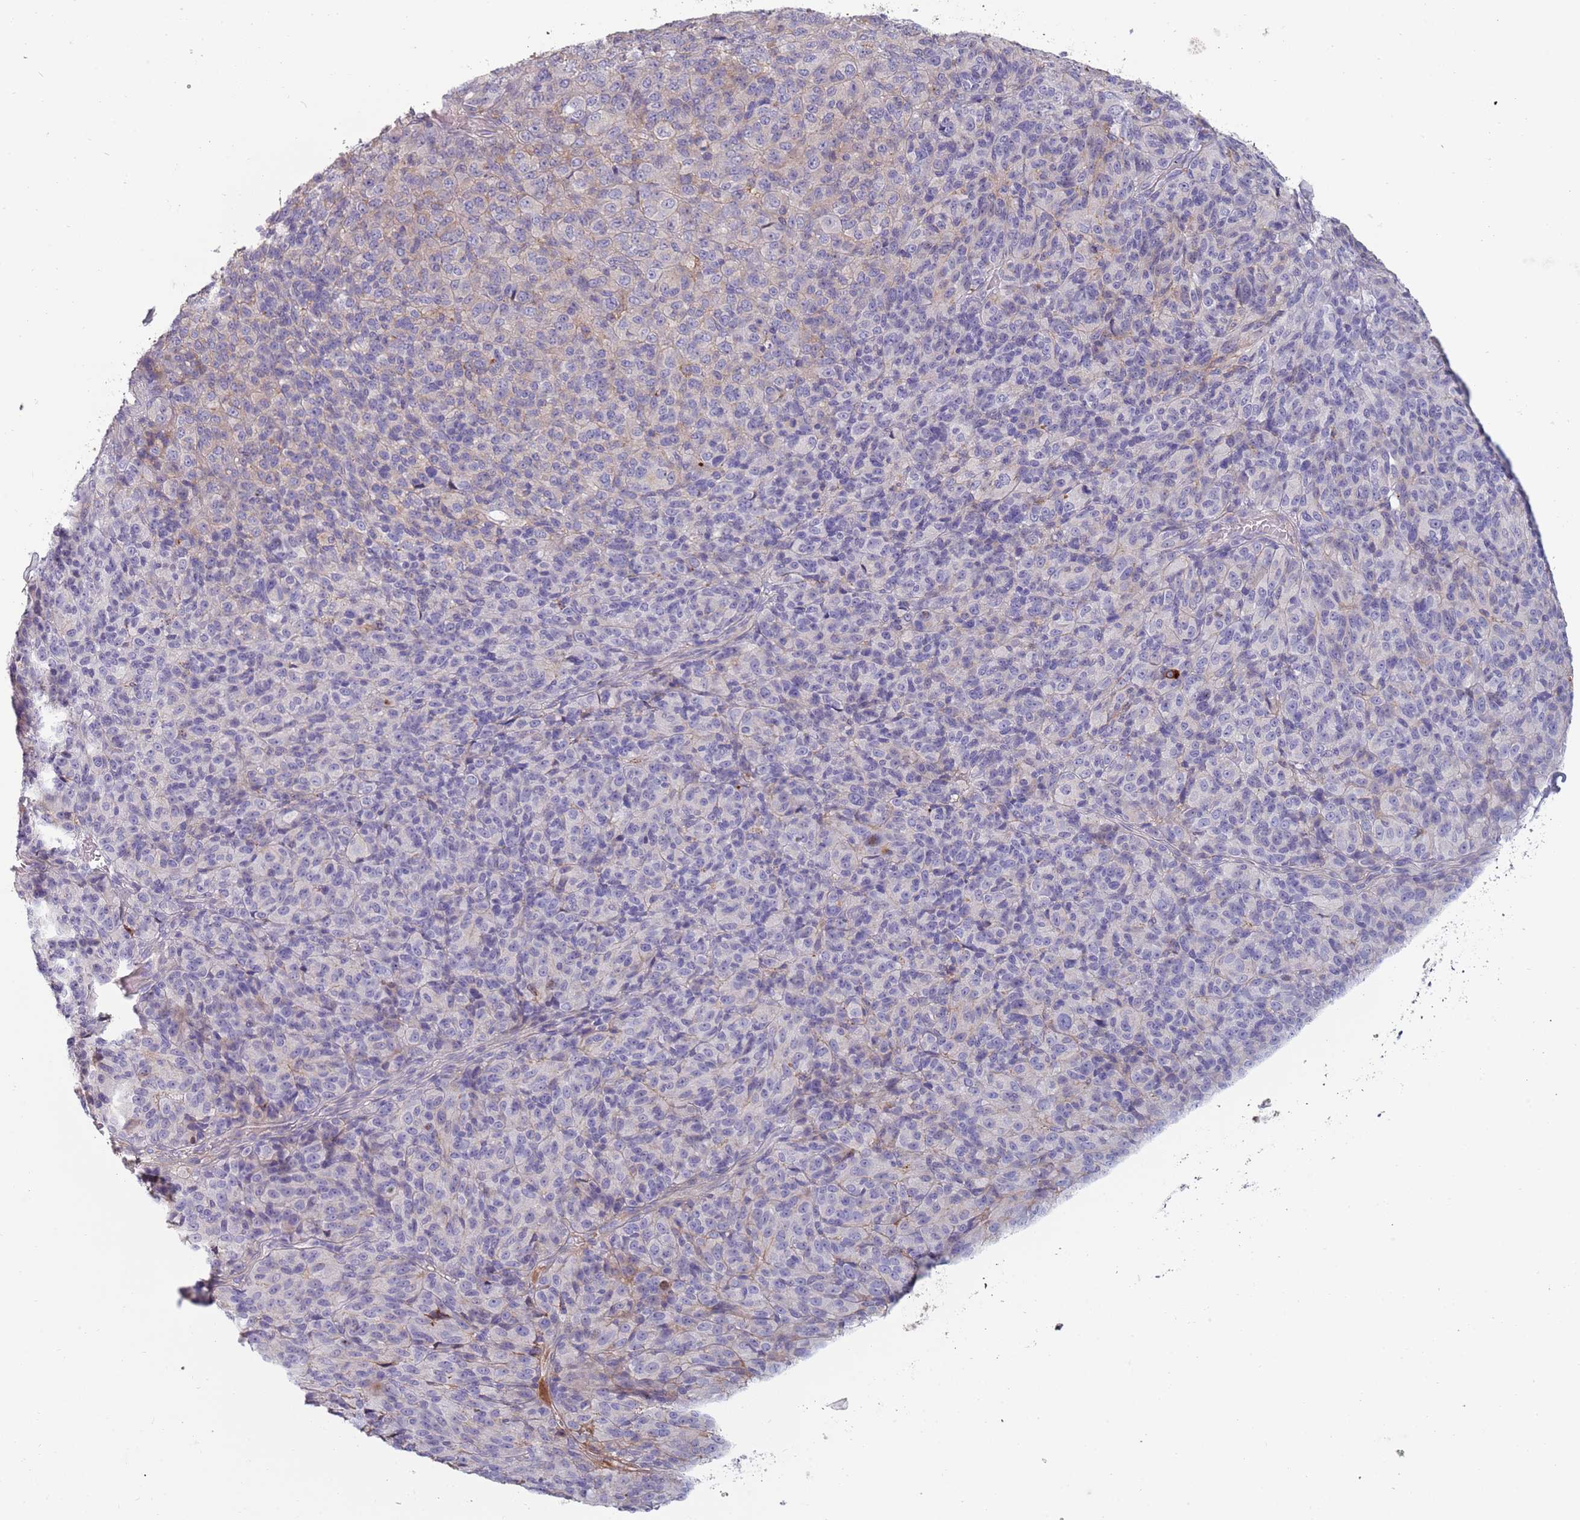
{"staining": {"intensity": "negative", "quantity": "none", "location": "none"}, "tissue": "melanoma", "cell_type": "Tumor cells", "image_type": "cancer", "snomed": [{"axis": "morphology", "description": "Malignant melanoma, Metastatic site"}, {"axis": "topography", "description": "Brain"}], "caption": "Immunohistochemistry (IHC) photomicrograph of neoplastic tissue: human melanoma stained with DAB (3,3'-diaminobenzidine) shows no significant protein staining in tumor cells. (DAB immunohistochemistry, high magnification).", "gene": "TNFRSF6B", "patient": {"sex": "female", "age": 56}}